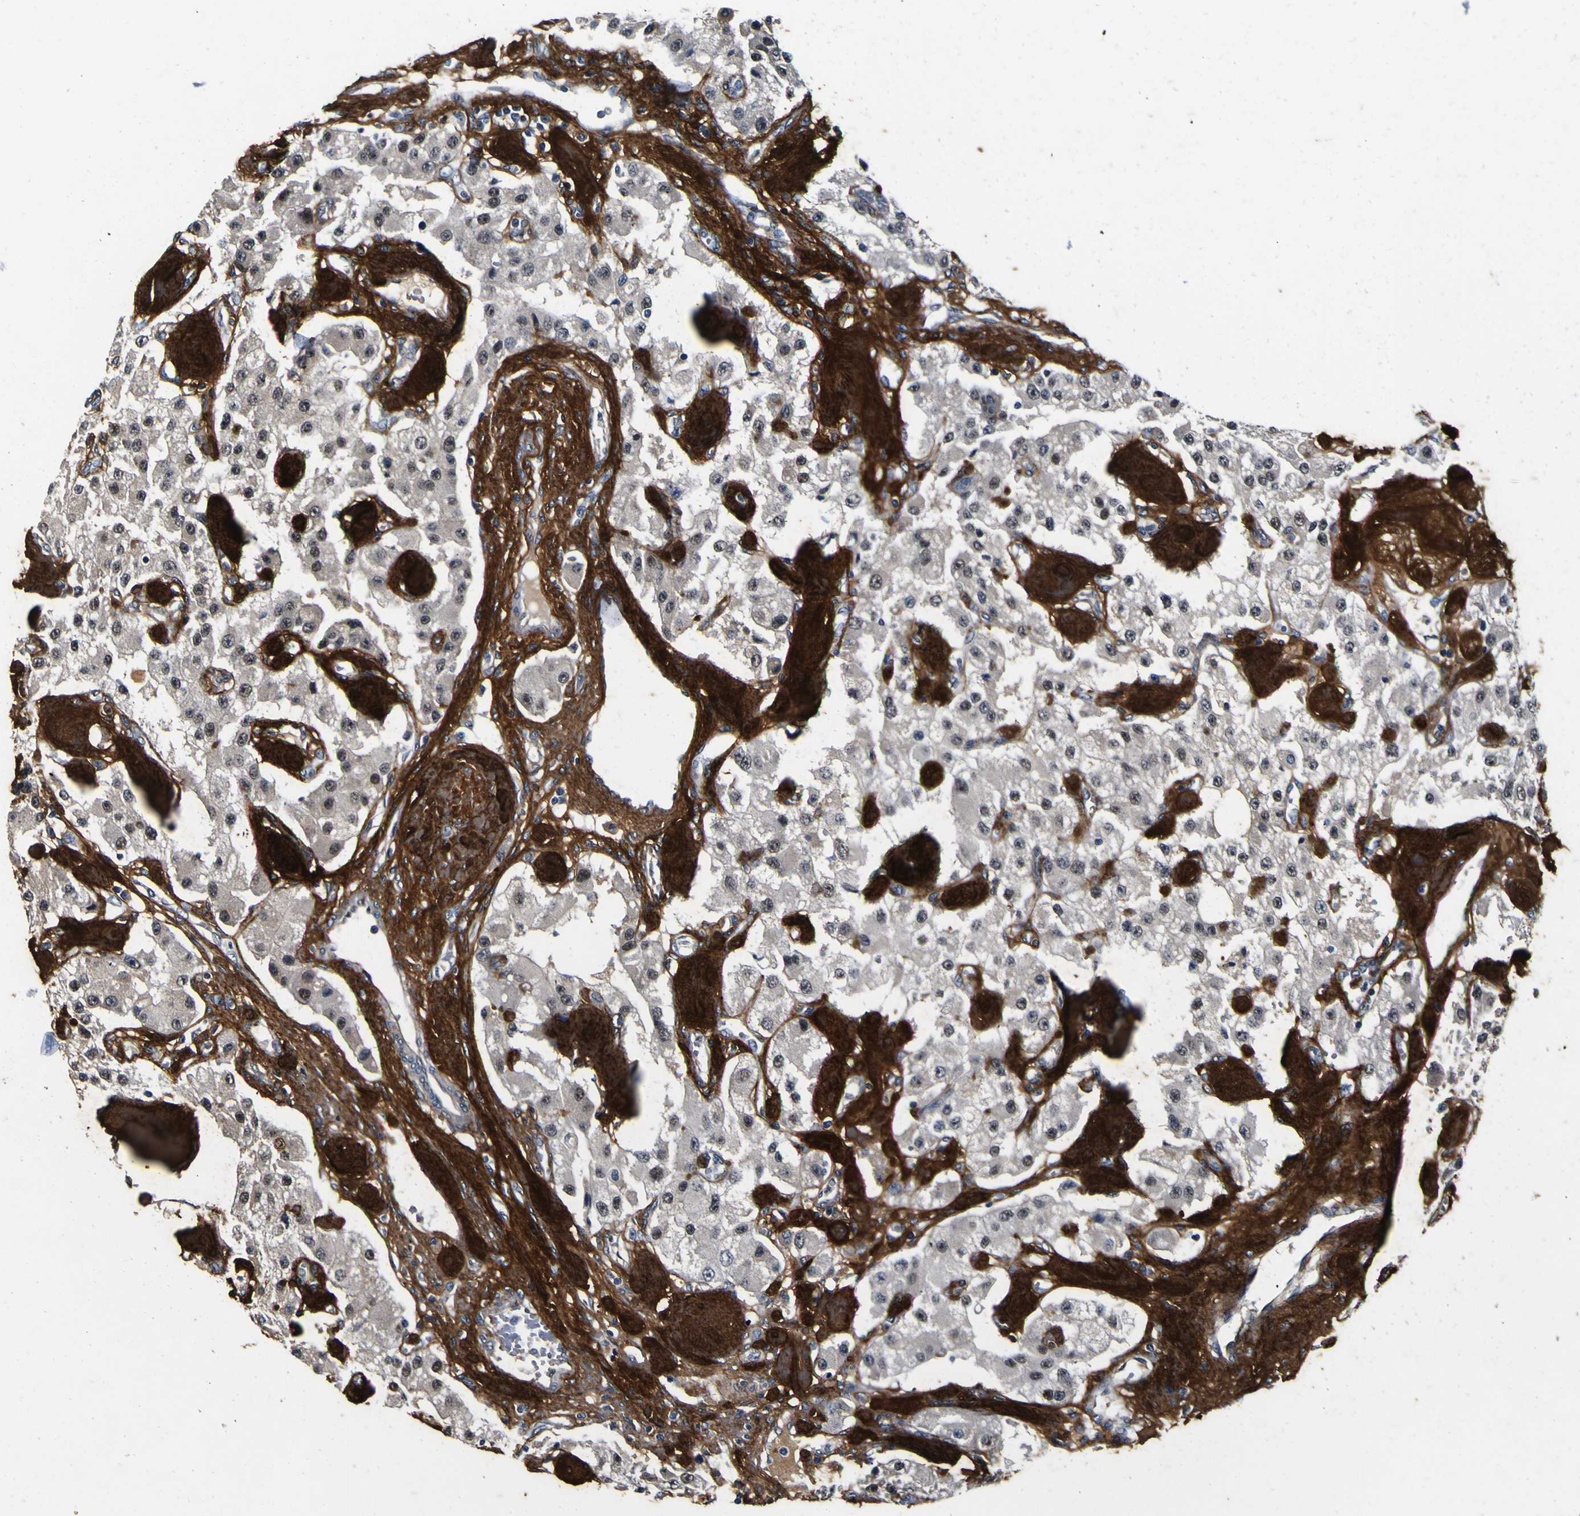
{"staining": {"intensity": "weak", "quantity": ">75%", "location": "nuclear"}, "tissue": "carcinoid", "cell_type": "Tumor cells", "image_type": "cancer", "snomed": [{"axis": "morphology", "description": "Carcinoid, malignant, NOS"}, {"axis": "topography", "description": "Pancreas"}], "caption": "High-magnification brightfield microscopy of carcinoid stained with DAB (brown) and counterstained with hematoxylin (blue). tumor cells exhibit weak nuclear expression is identified in approximately>75% of cells.", "gene": "POSTN", "patient": {"sex": "male", "age": 41}}